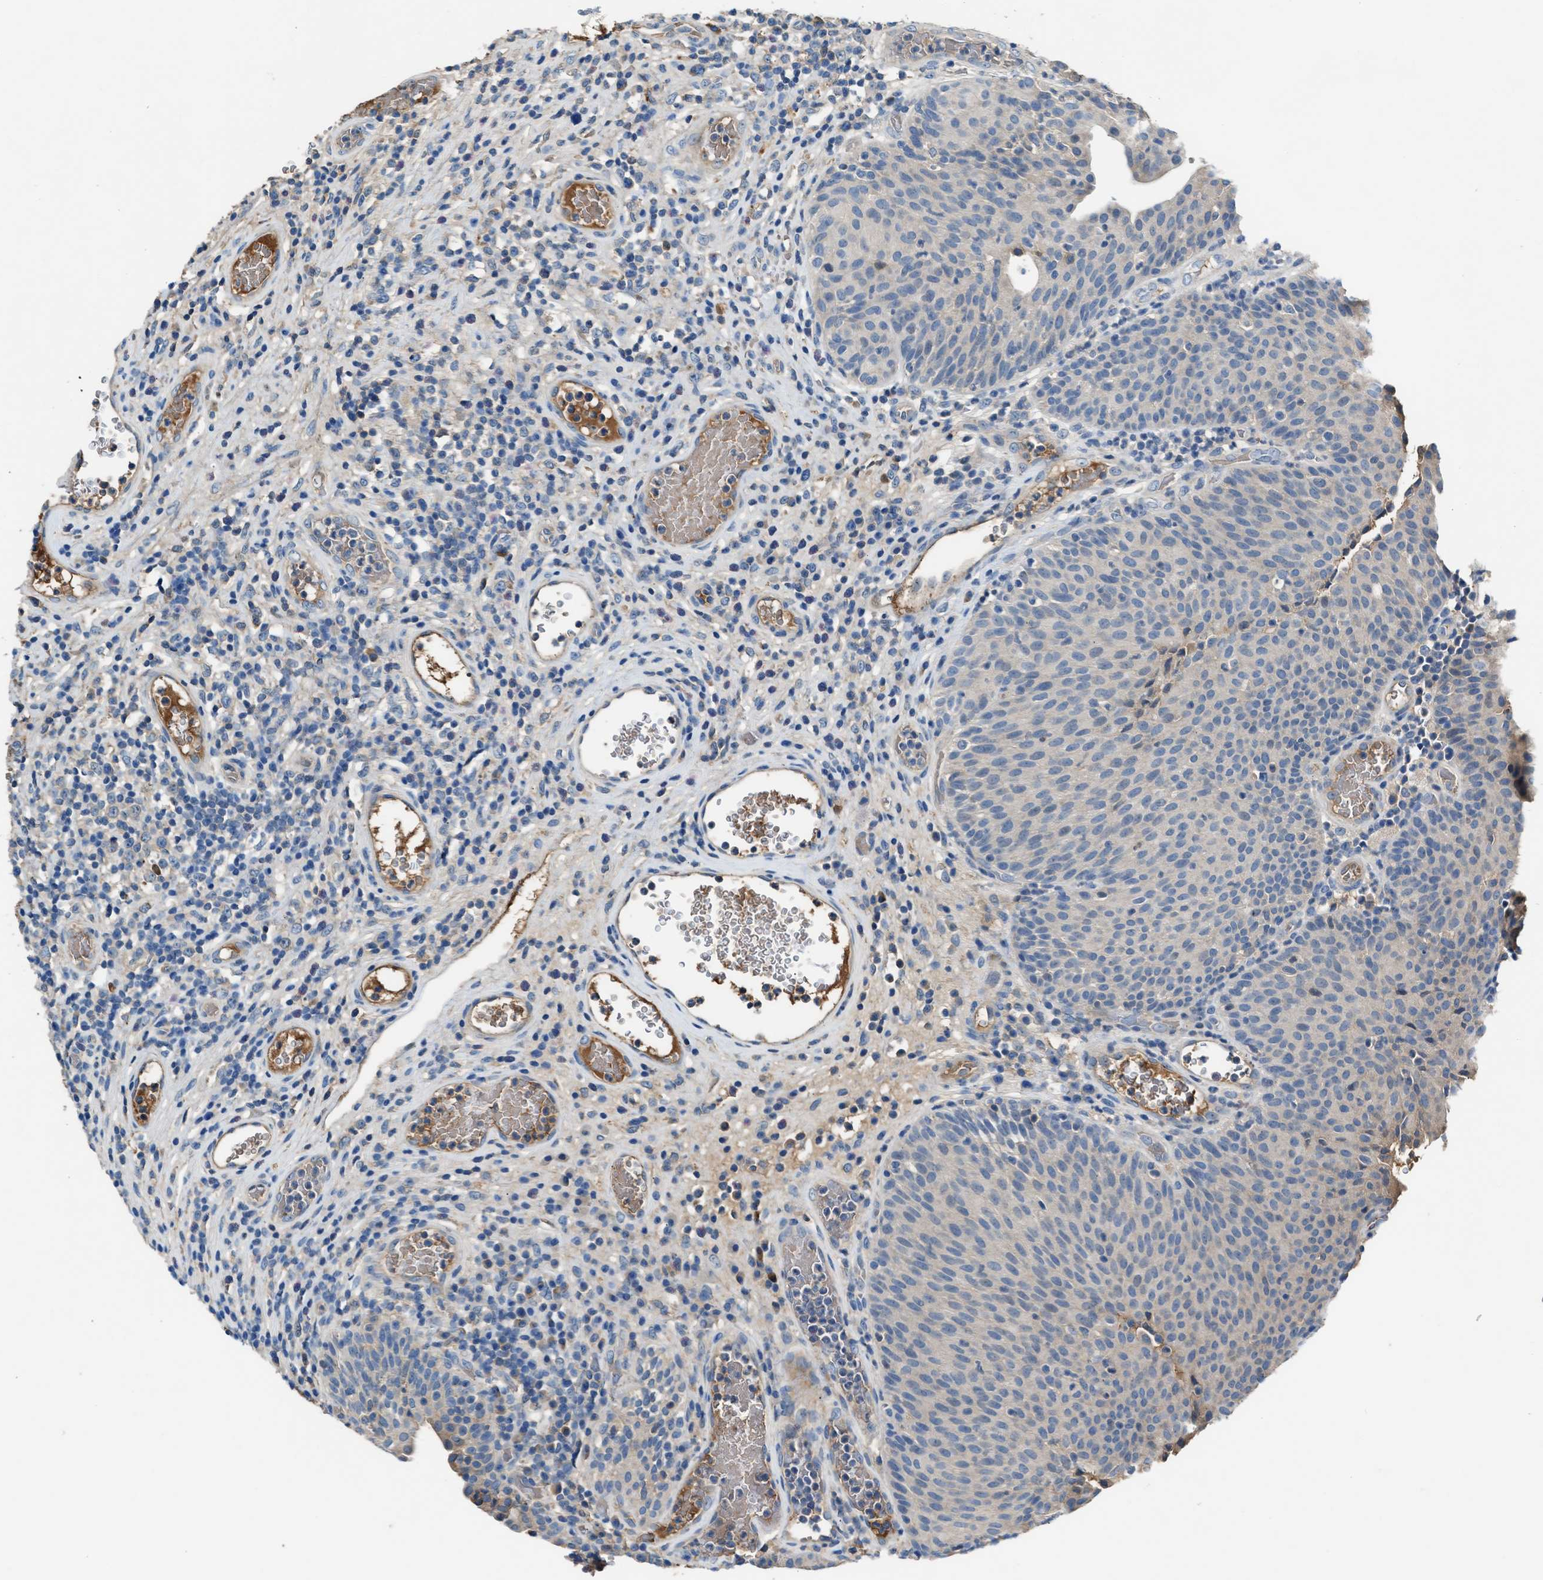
{"staining": {"intensity": "negative", "quantity": "none", "location": "none"}, "tissue": "urothelial cancer", "cell_type": "Tumor cells", "image_type": "cancer", "snomed": [{"axis": "morphology", "description": "Urothelial carcinoma, Low grade"}, {"axis": "topography", "description": "Urinary bladder"}], "caption": "Urothelial cancer was stained to show a protein in brown. There is no significant expression in tumor cells.", "gene": "RWDD2B", "patient": {"sex": "female", "age": 75}}